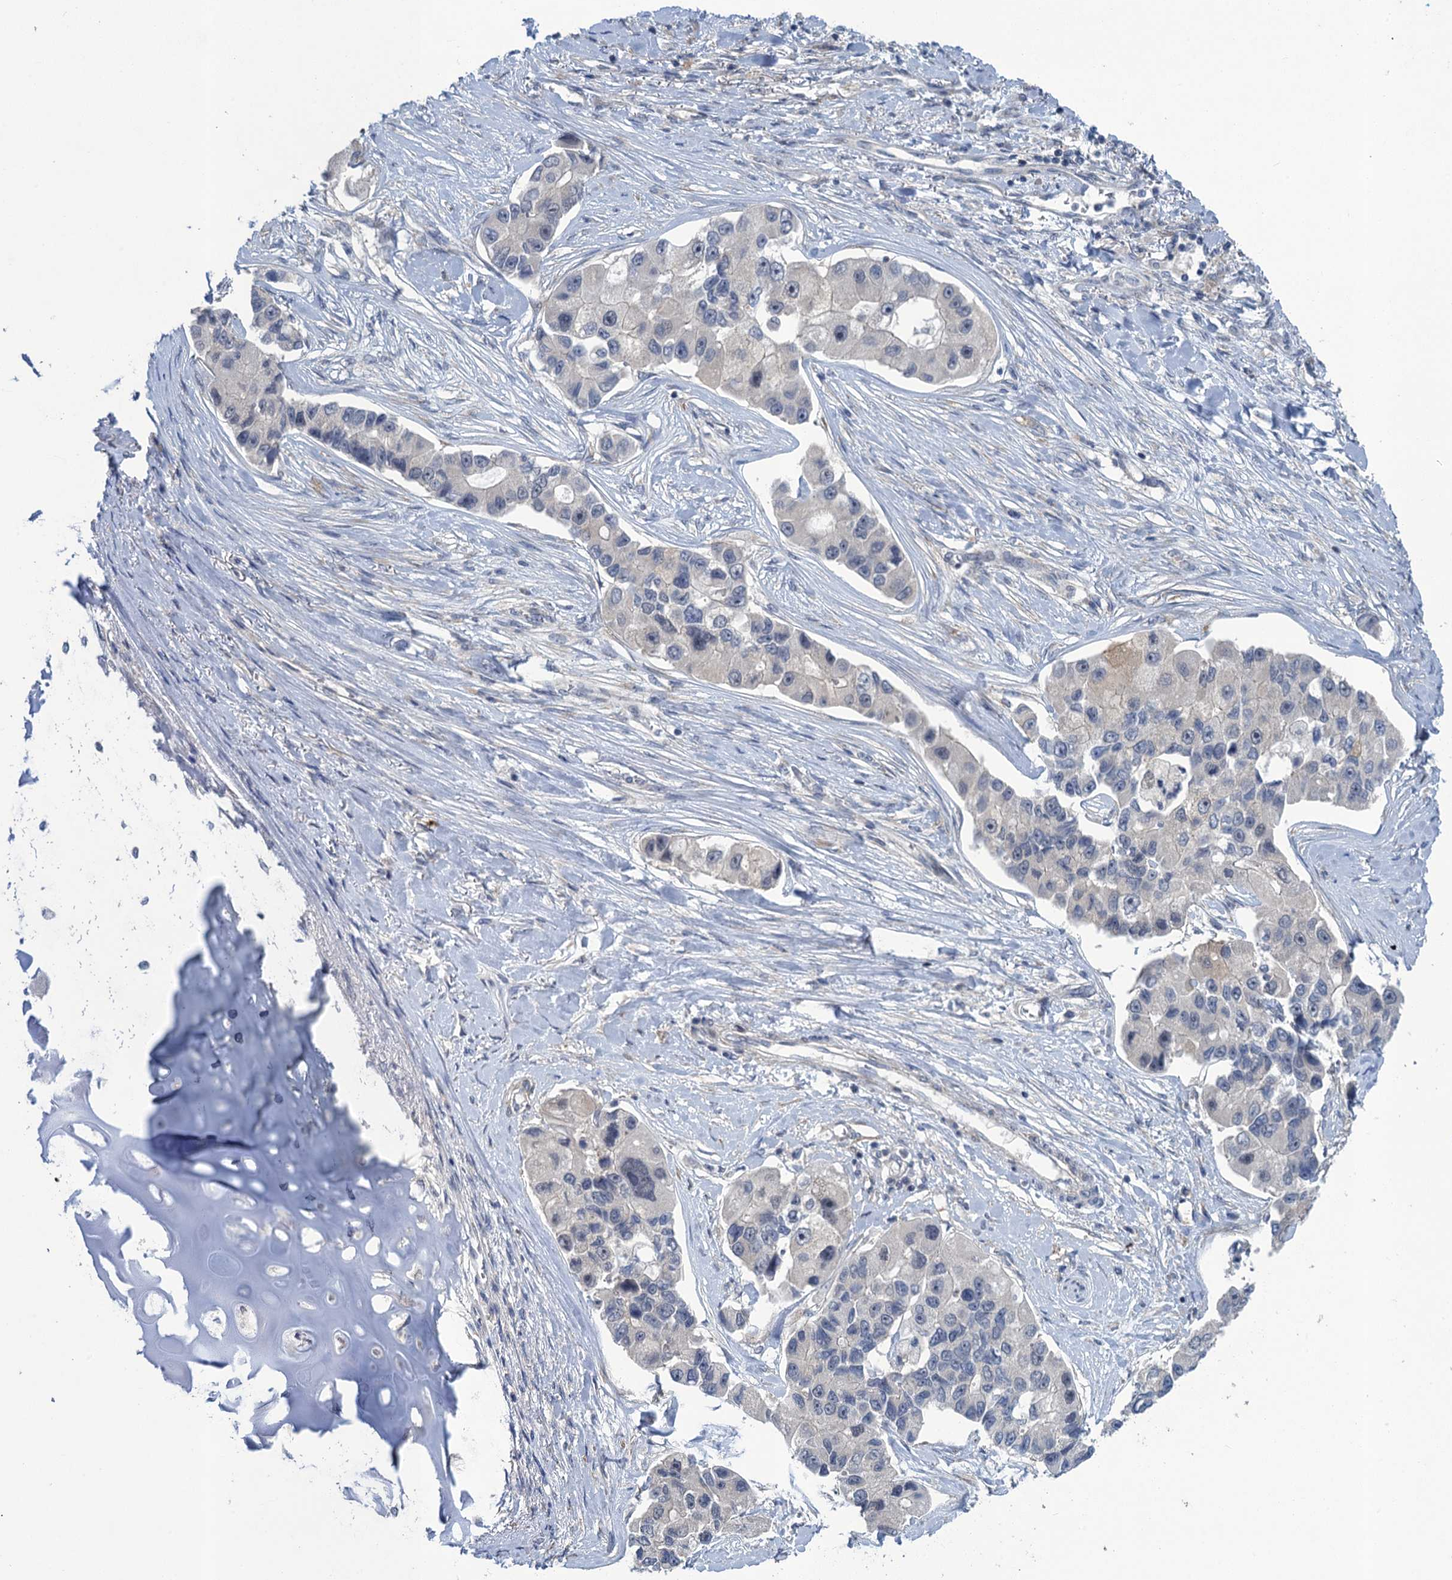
{"staining": {"intensity": "negative", "quantity": "none", "location": "none"}, "tissue": "lung cancer", "cell_type": "Tumor cells", "image_type": "cancer", "snomed": [{"axis": "morphology", "description": "Adenocarcinoma, NOS"}, {"axis": "topography", "description": "Lung"}], "caption": "Protein analysis of lung cancer (adenocarcinoma) reveals no significant positivity in tumor cells.", "gene": "MRFAP1", "patient": {"sex": "female", "age": 54}}